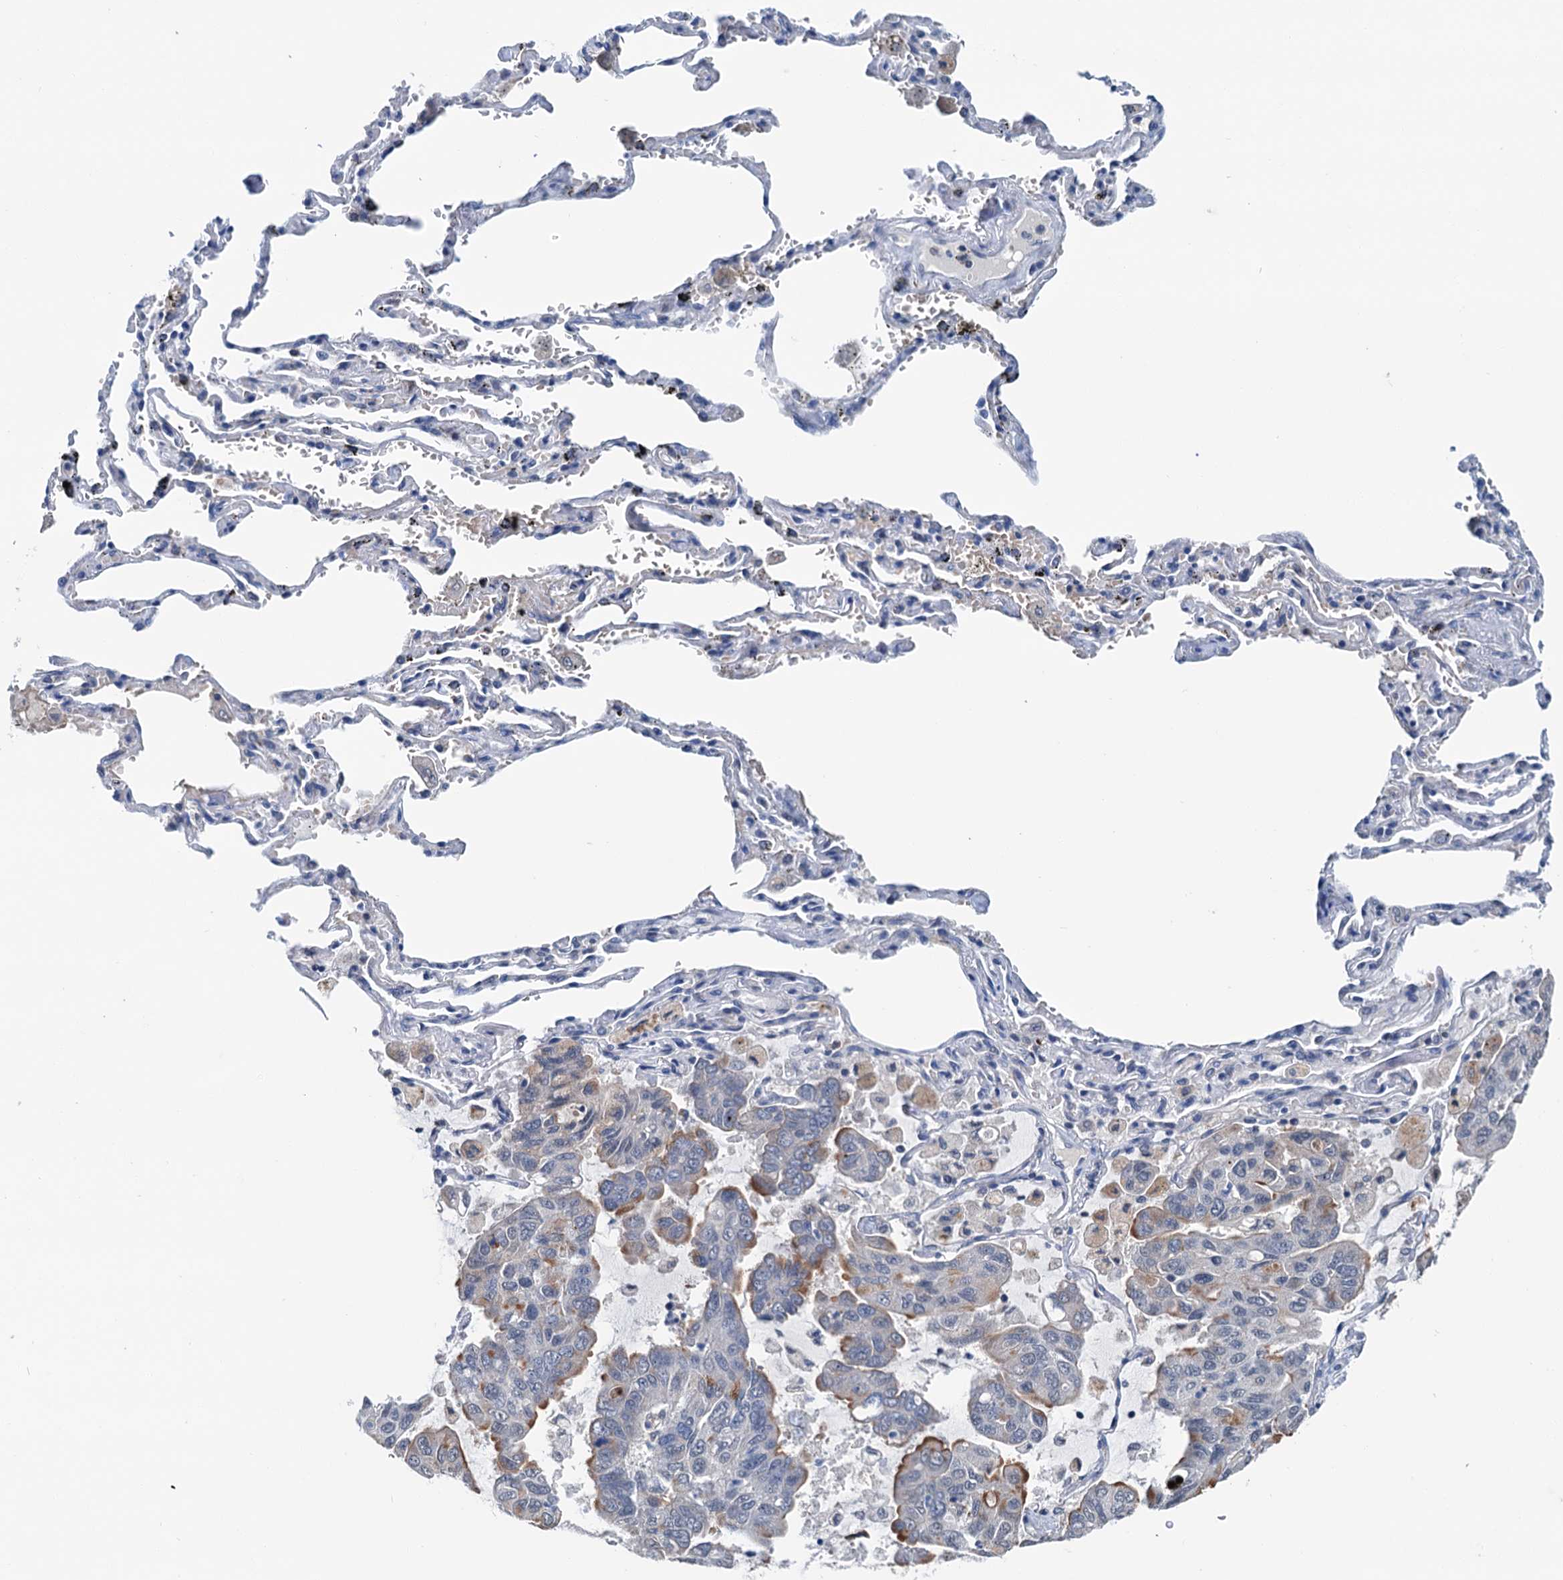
{"staining": {"intensity": "weak", "quantity": "<25%", "location": "cytoplasmic/membranous"}, "tissue": "lung cancer", "cell_type": "Tumor cells", "image_type": "cancer", "snomed": [{"axis": "morphology", "description": "Adenocarcinoma, NOS"}, {"axis": "topography", "description": "Lung"}], "caption": "The photomicrograph reveals no significant expression in tumor cells of lung cancer (adenocarcinoma).", "gene": "SHLD1", "patient": {"sex": "male", "age": 64}}